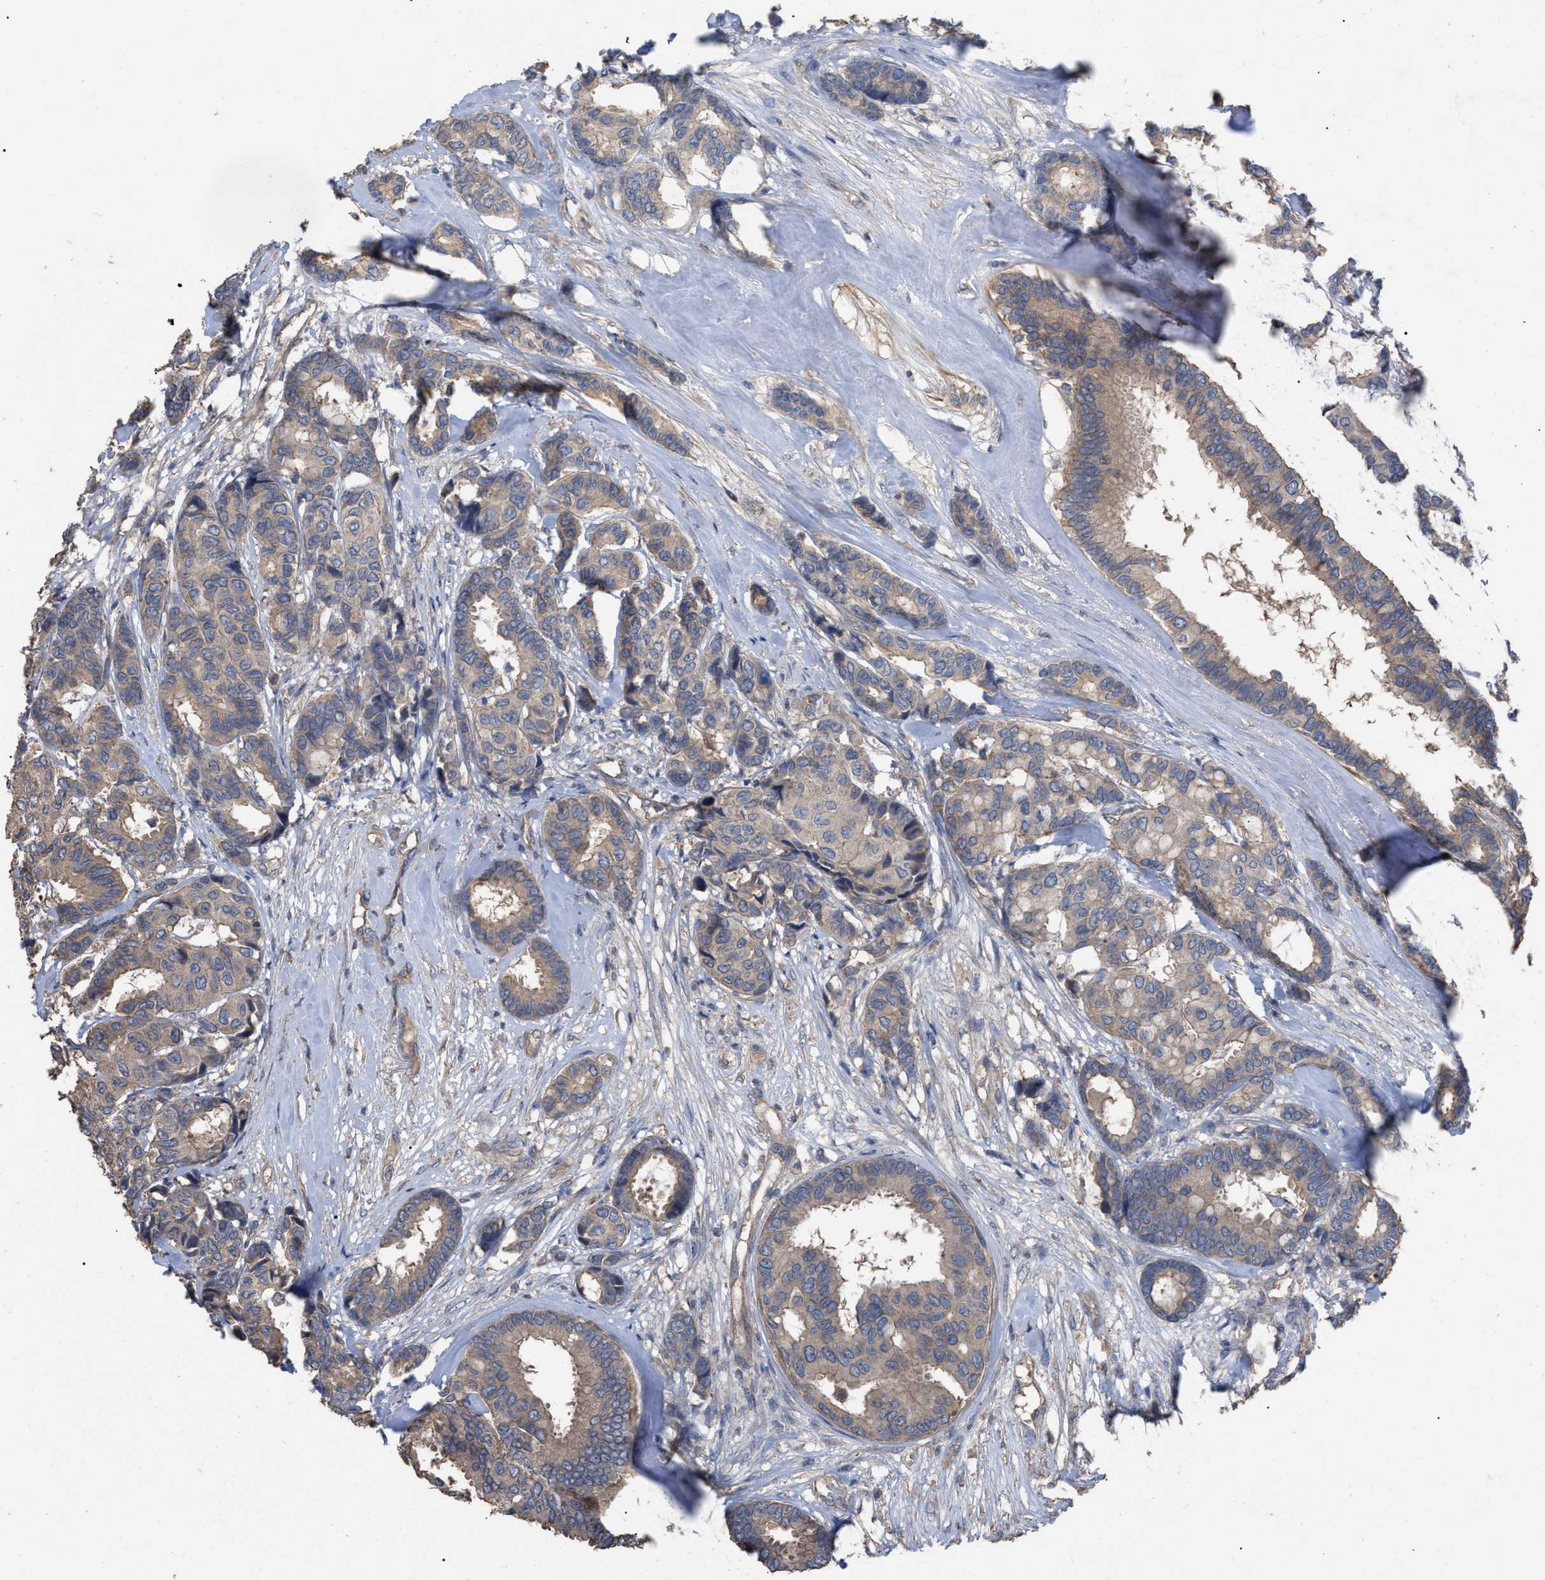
{"staining": {"intensity": "weak", "quantity": ">75%", "location": "cytoplasmic/membranous"}, "tissue": "breast cancer", "cell_type": "Tumor cells", "image_type": "cancer", "snomed": [{"axis": "morphology", "description": "Duct carcinoma"}, {"axis": "topography", "description": "Breast"}], "caption": "High-magnification brightfield microscopy of breast cancer (intraductal carcinoma) stained with DAB (brown) and counterstained with hematoxylin (blue). tumor cells exhibit weak cytoplasmic/membranous positivity is present in about>75% of cells.", "gene": "BTN2A1", "patient": {"sex": "female", "age": 87}}